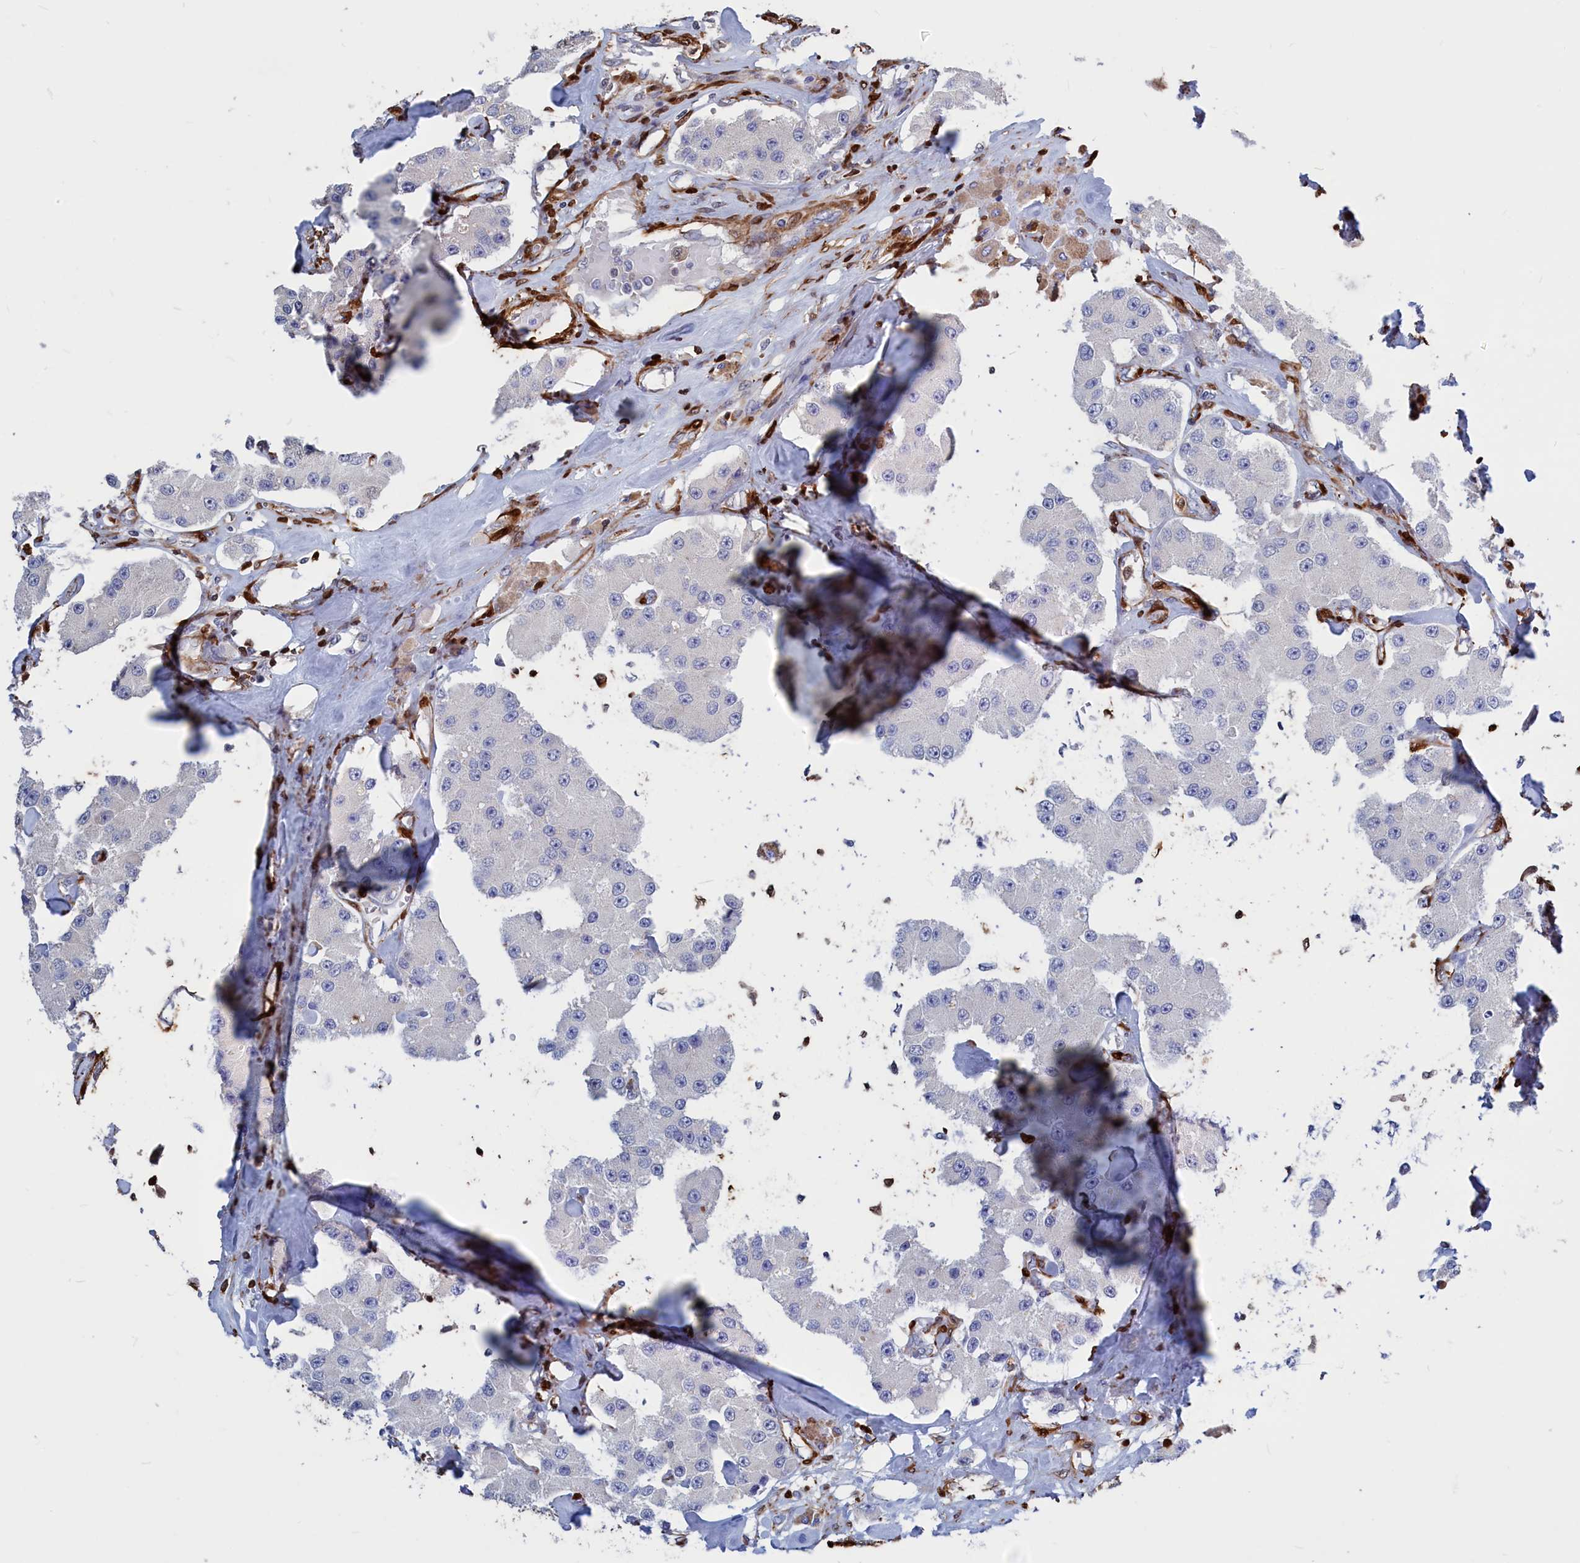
{"staining": {"intensity": "negative", "quantity": "none", "location": "none"}, "tissue": "carcinoid", "cell_type": "Tumor cells", "image_type": "cancer", "snomed": [{"axis": "morphology", "description": "Carcinoid, malignant, NOS"}, {"axis": "topography", "description": "Pancreas"}], "caption": "Tumor cells are negative for protein expression in human carcinoid.", "gene": "CRIP1", "patient": {"sex": "male", "age": 41}}